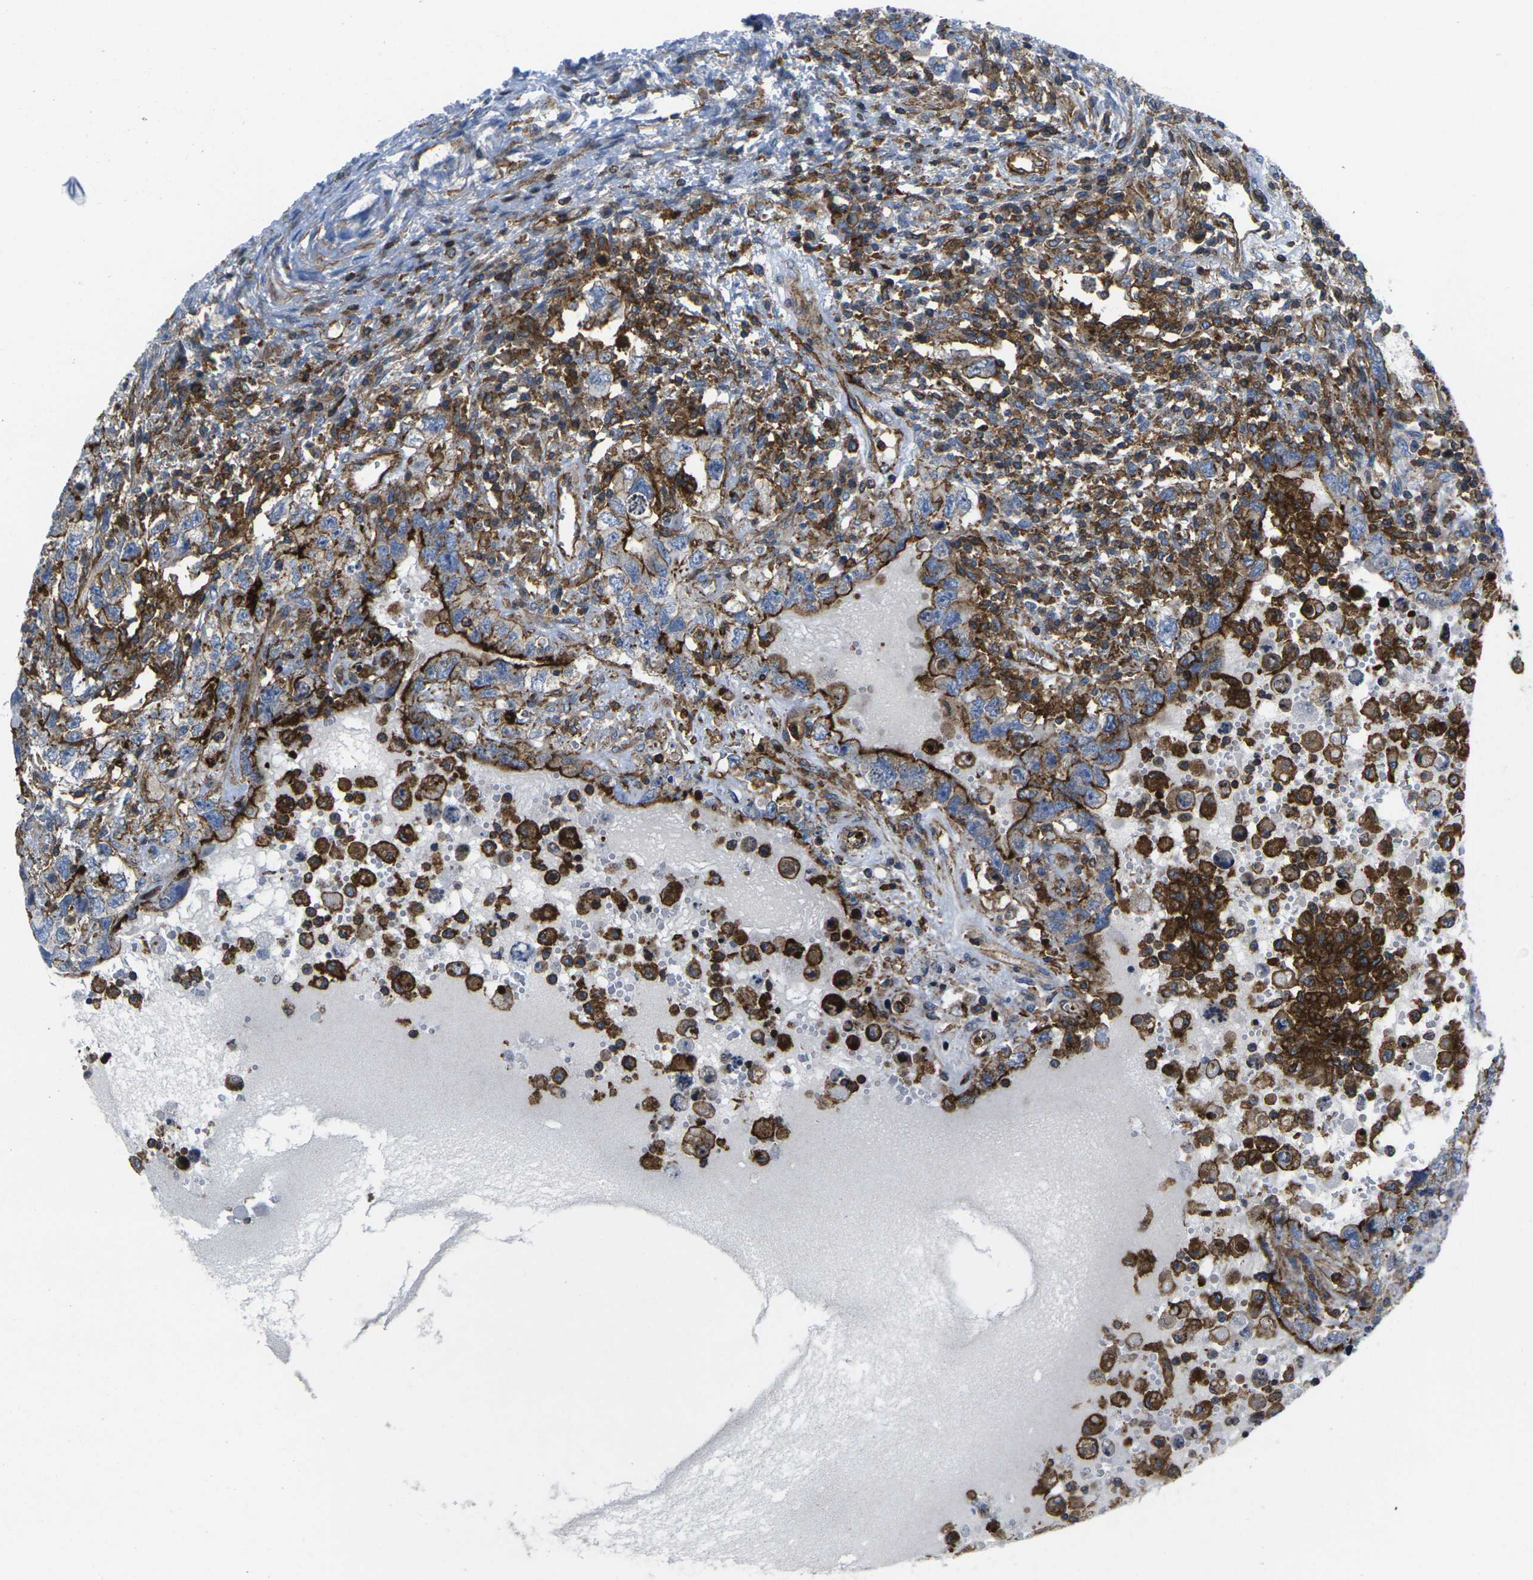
{"staining": {"intensity": "strong", "quantity": ">75%", "location": "cytoplasmic/membranous"}, "tissue": "testis cancer", "cell_type": "Tumor cells", "image_type": "cancer", "snomed": [{"axis": "morphology", "description": "Carcinoma, Embryonal, NOS"}, {"axis": "topography", "description": "Testis"}], "caption": "A high-resolution histopathology image shows IHC staining of testis embryonal carcinoma, which shows strong cytoplasmic/membranous expression in approximately >75% of tumor cells.", "gene": "IQGAP1", "patient": {"sex": "male", "age": 26}}